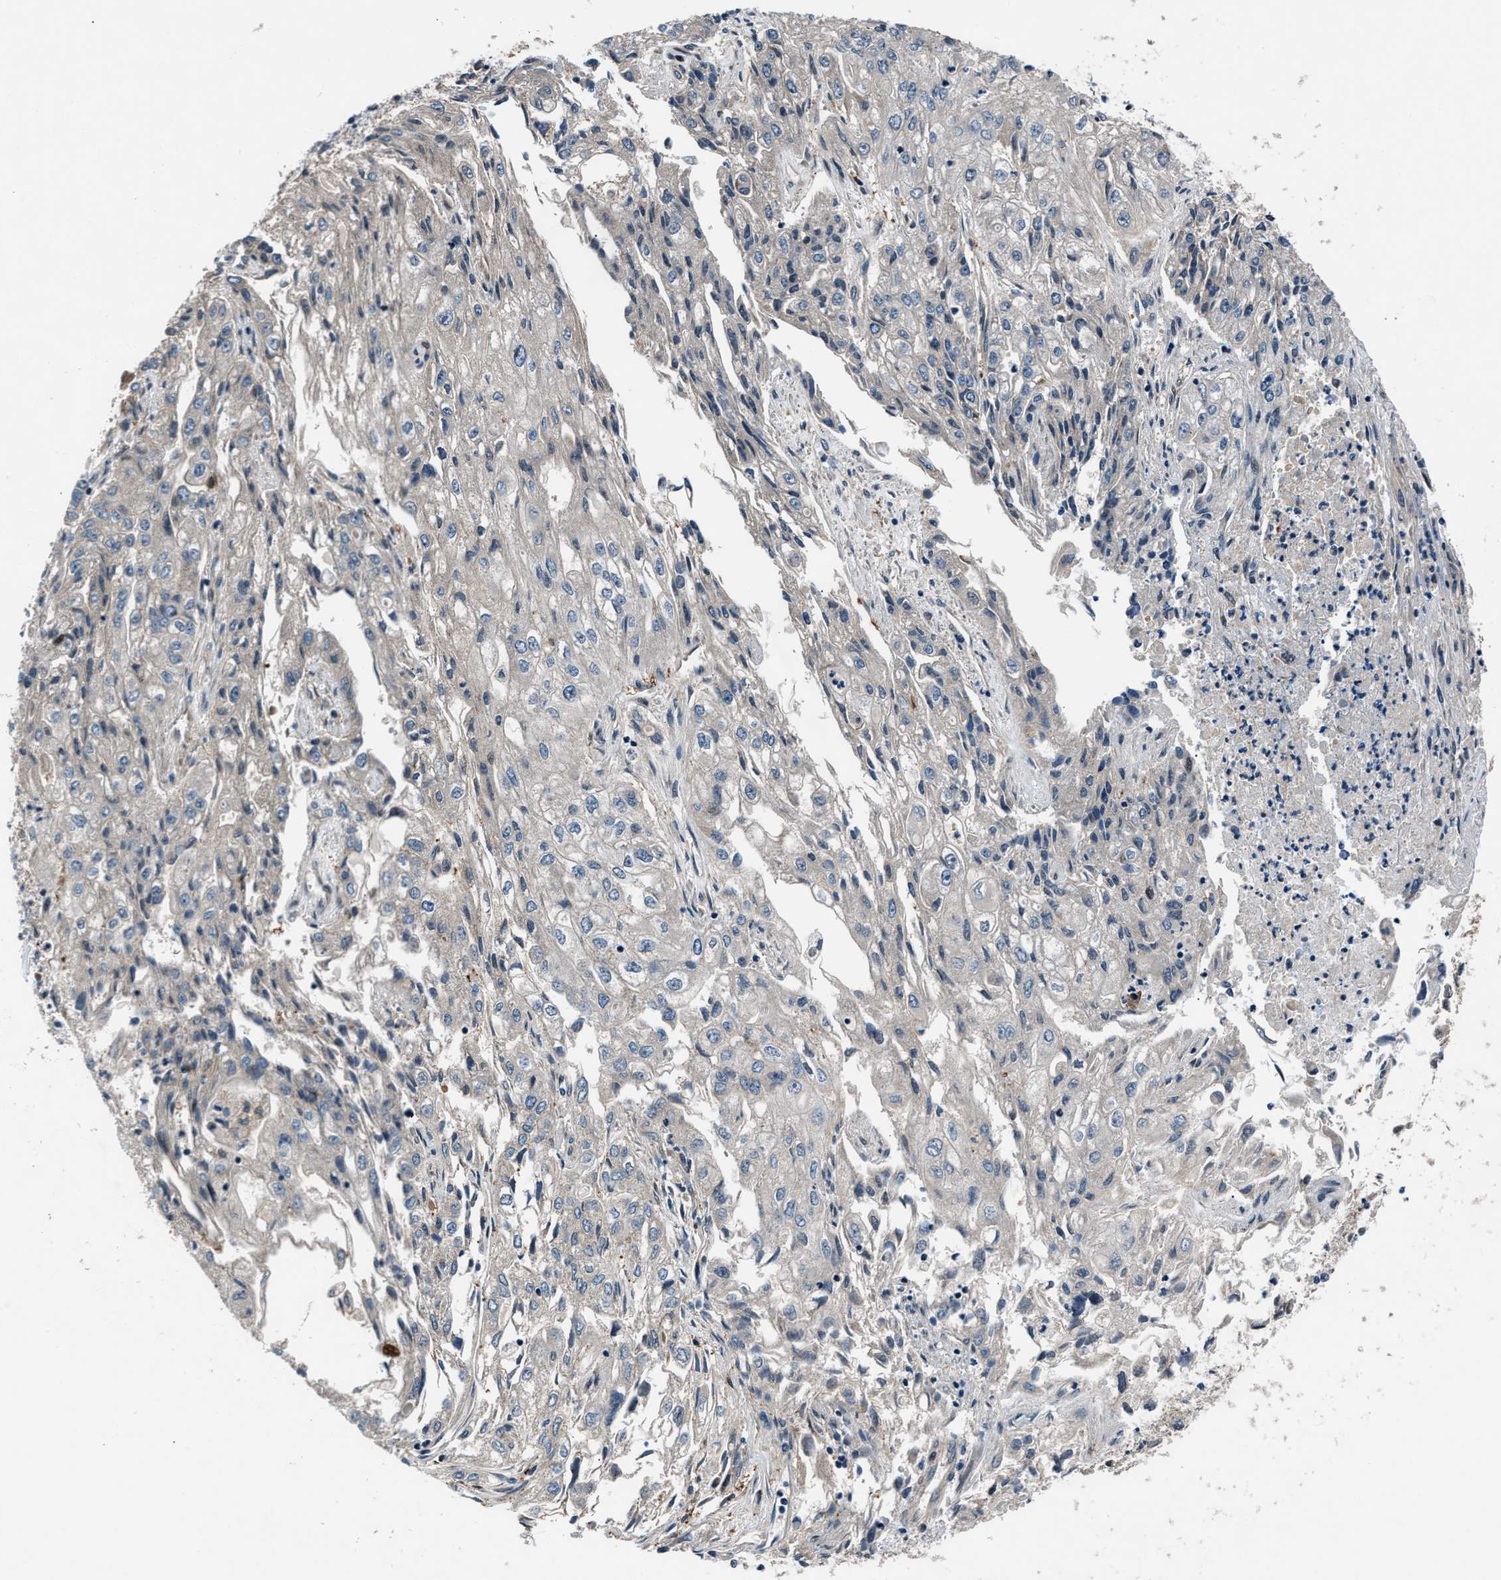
{"staining": {"intensity": "negative", "quantity": "none", "location": "none"}, "tissue": "endometrial cancer", "cell_type": "Tumor cells", "image_type": "cancer", "snomed": [{"axis": "morphology", "description": "Adenocarcinoma, NOS"}, {"axis": "topography", "description": "Endometrium"}], "caption": "This is a histopathology image of immunohistochemistry staining of adenocarcinoma (endometrial), which shows no positivity in tumor cells.", "gene": "DYNC2I1", "patient": {"sex": "female", "age": 49}}